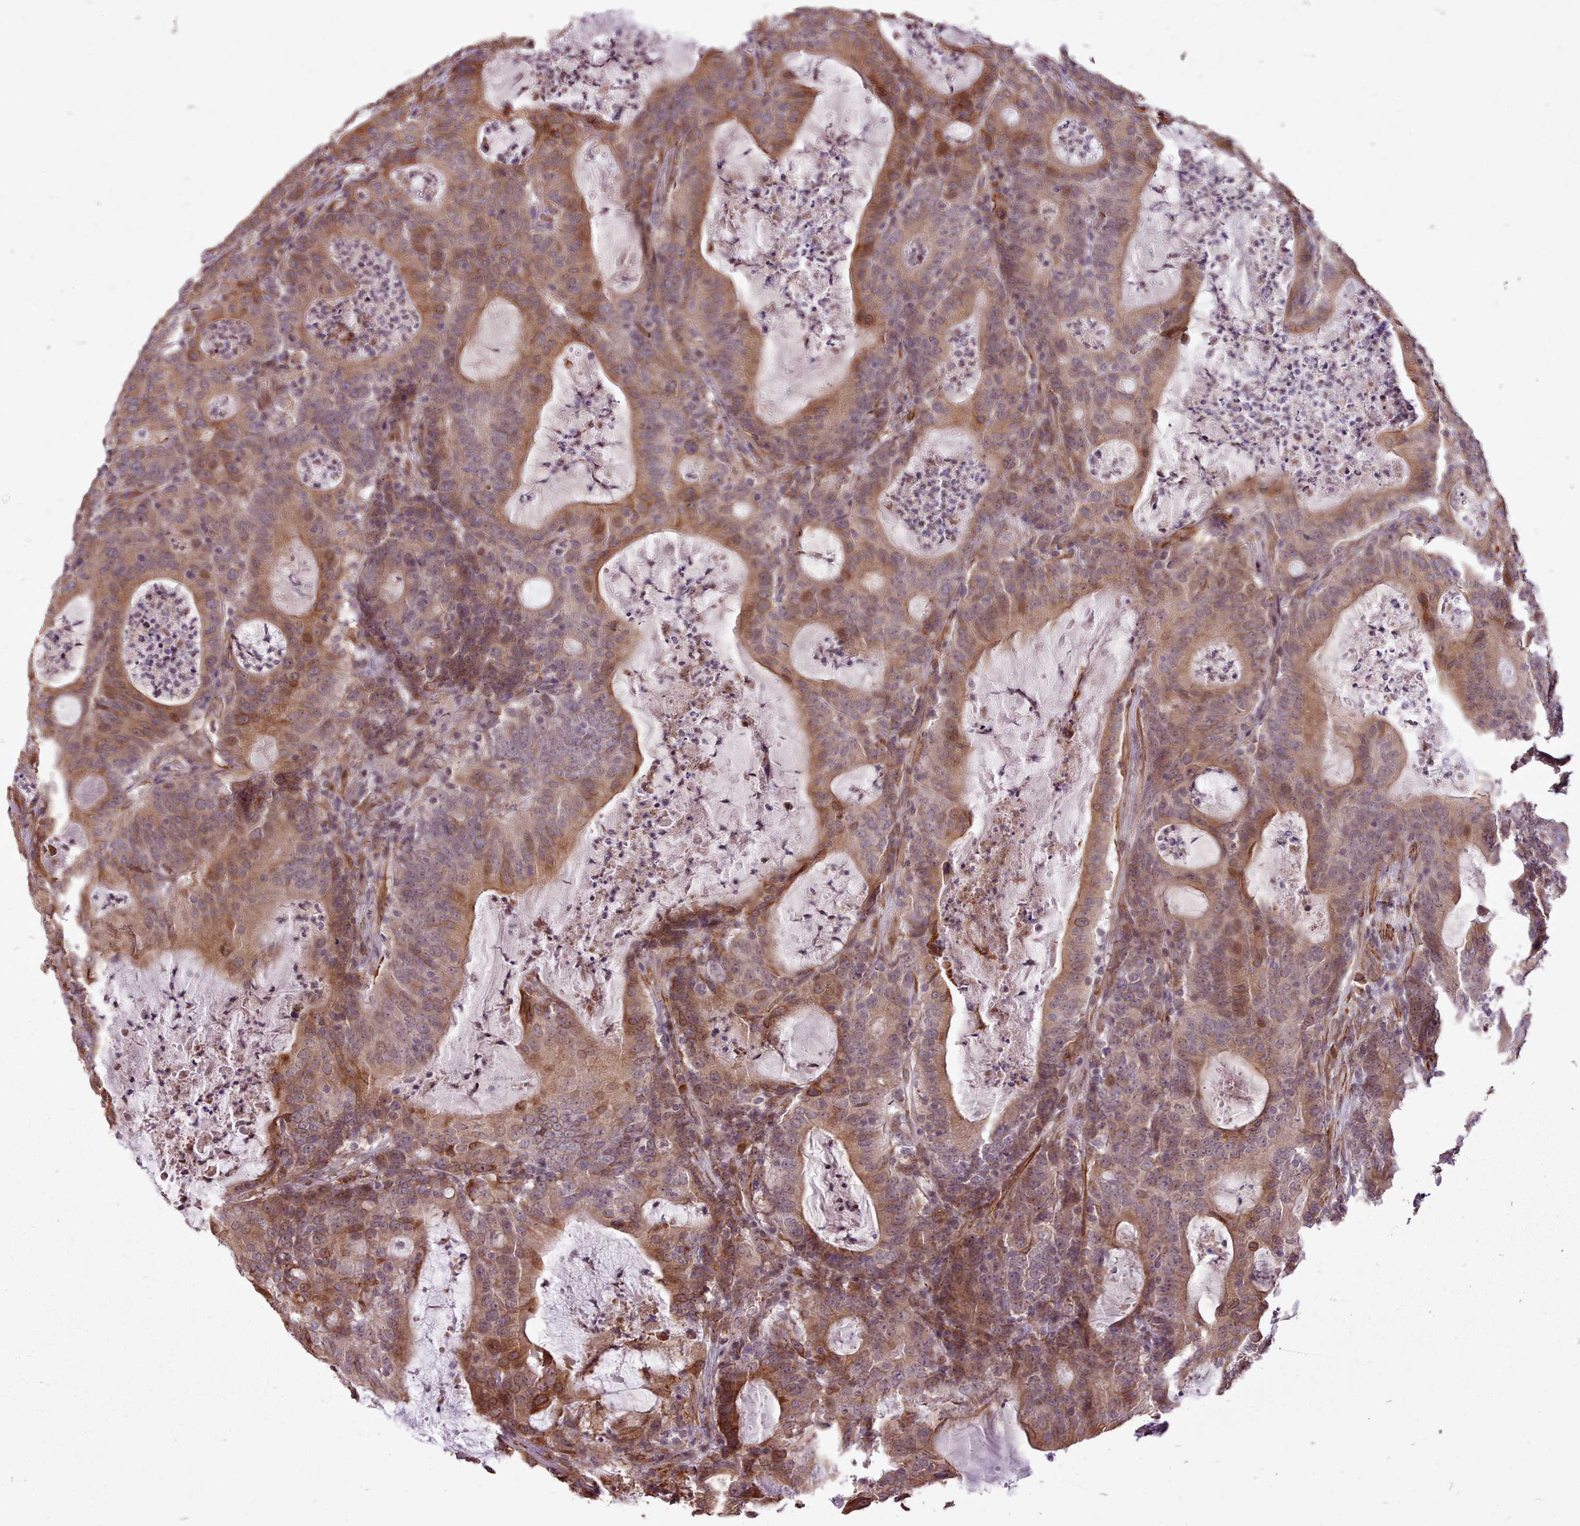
{"staining": {"intensity": "moderate", "quantity": ">75%", "location": "cytoplasmic/membranous"}, "tissue": "colorectal cancer", "cell_type": "Tumor cells", "image_type": "cancer", "snomed": [{"axis": "morphology", "description": "Adenocarcinoma, NOS"}, {"axis": "topography", "description": "Colon"}], "caption": "Colorectal cancer (adenocarcinoma) stained with a brown dye demonstrates moderate cytoplasmic/membranous positive positivity in approximately >75% of tumor cells.", "gene": "CABP1", "patient": {"sex": "male", "age": 83}}